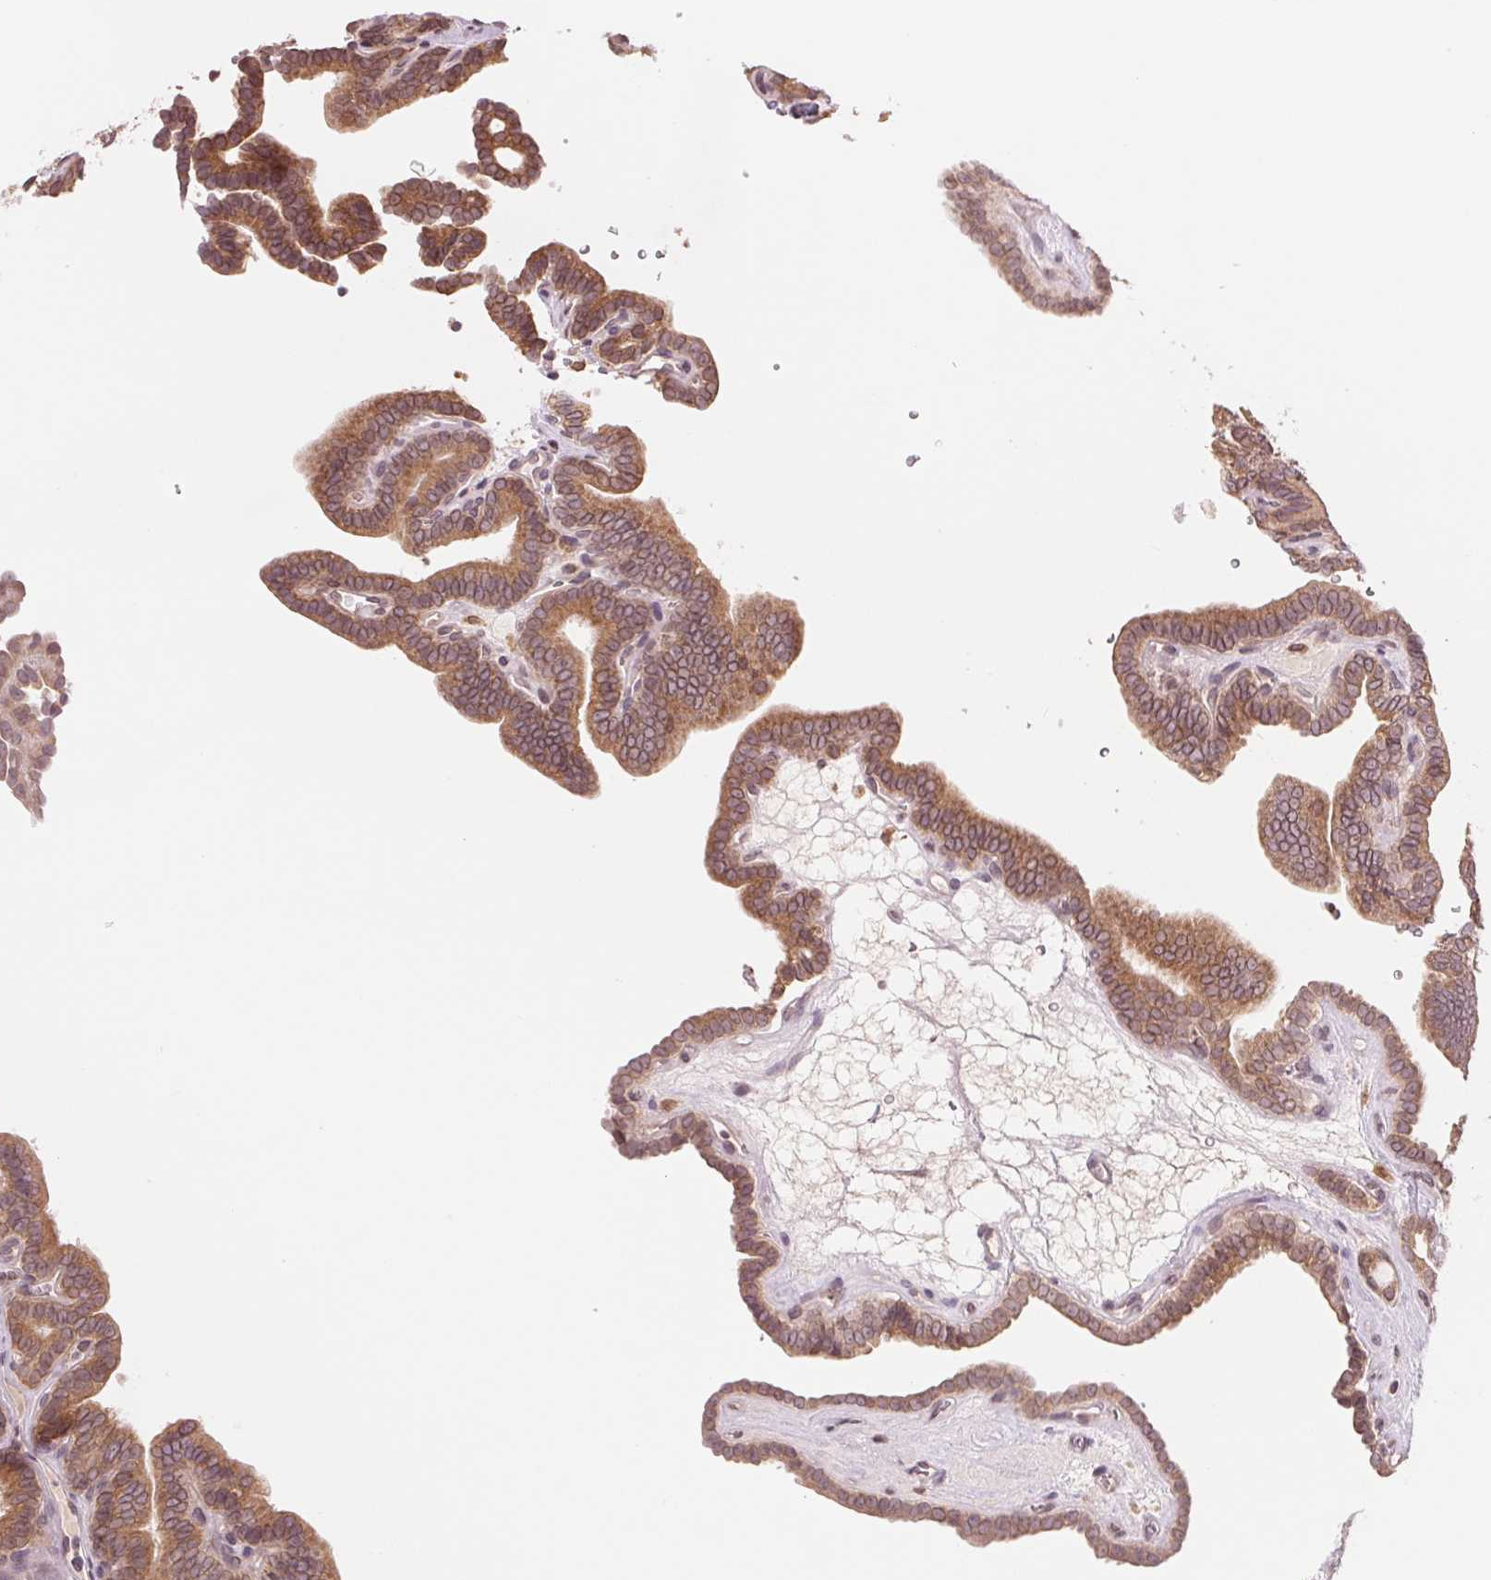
{"staining": {"intensity": "moderate", "quantity": ">75%", "location": "cytoplasmic/membranous"}, "tissue": "thyroid cancer", "cell_type": "Tumor cells", "image_type": "cancer", "snomed": [{"axis": "morphology", "description": "Papillary adenocarcinoma, NOS"}, {"axis": "topography", "description": "Thyroid gland"}], "caption": "Thyroid cancer (papillary adenocarcinoma) stained with DAB IHC shows medium levels of moderate cytoplasmic/membranous staining in approximately >75% of tumor cells.", "gene": "TECR", "patient": {"sex": "female", "age": 21}}